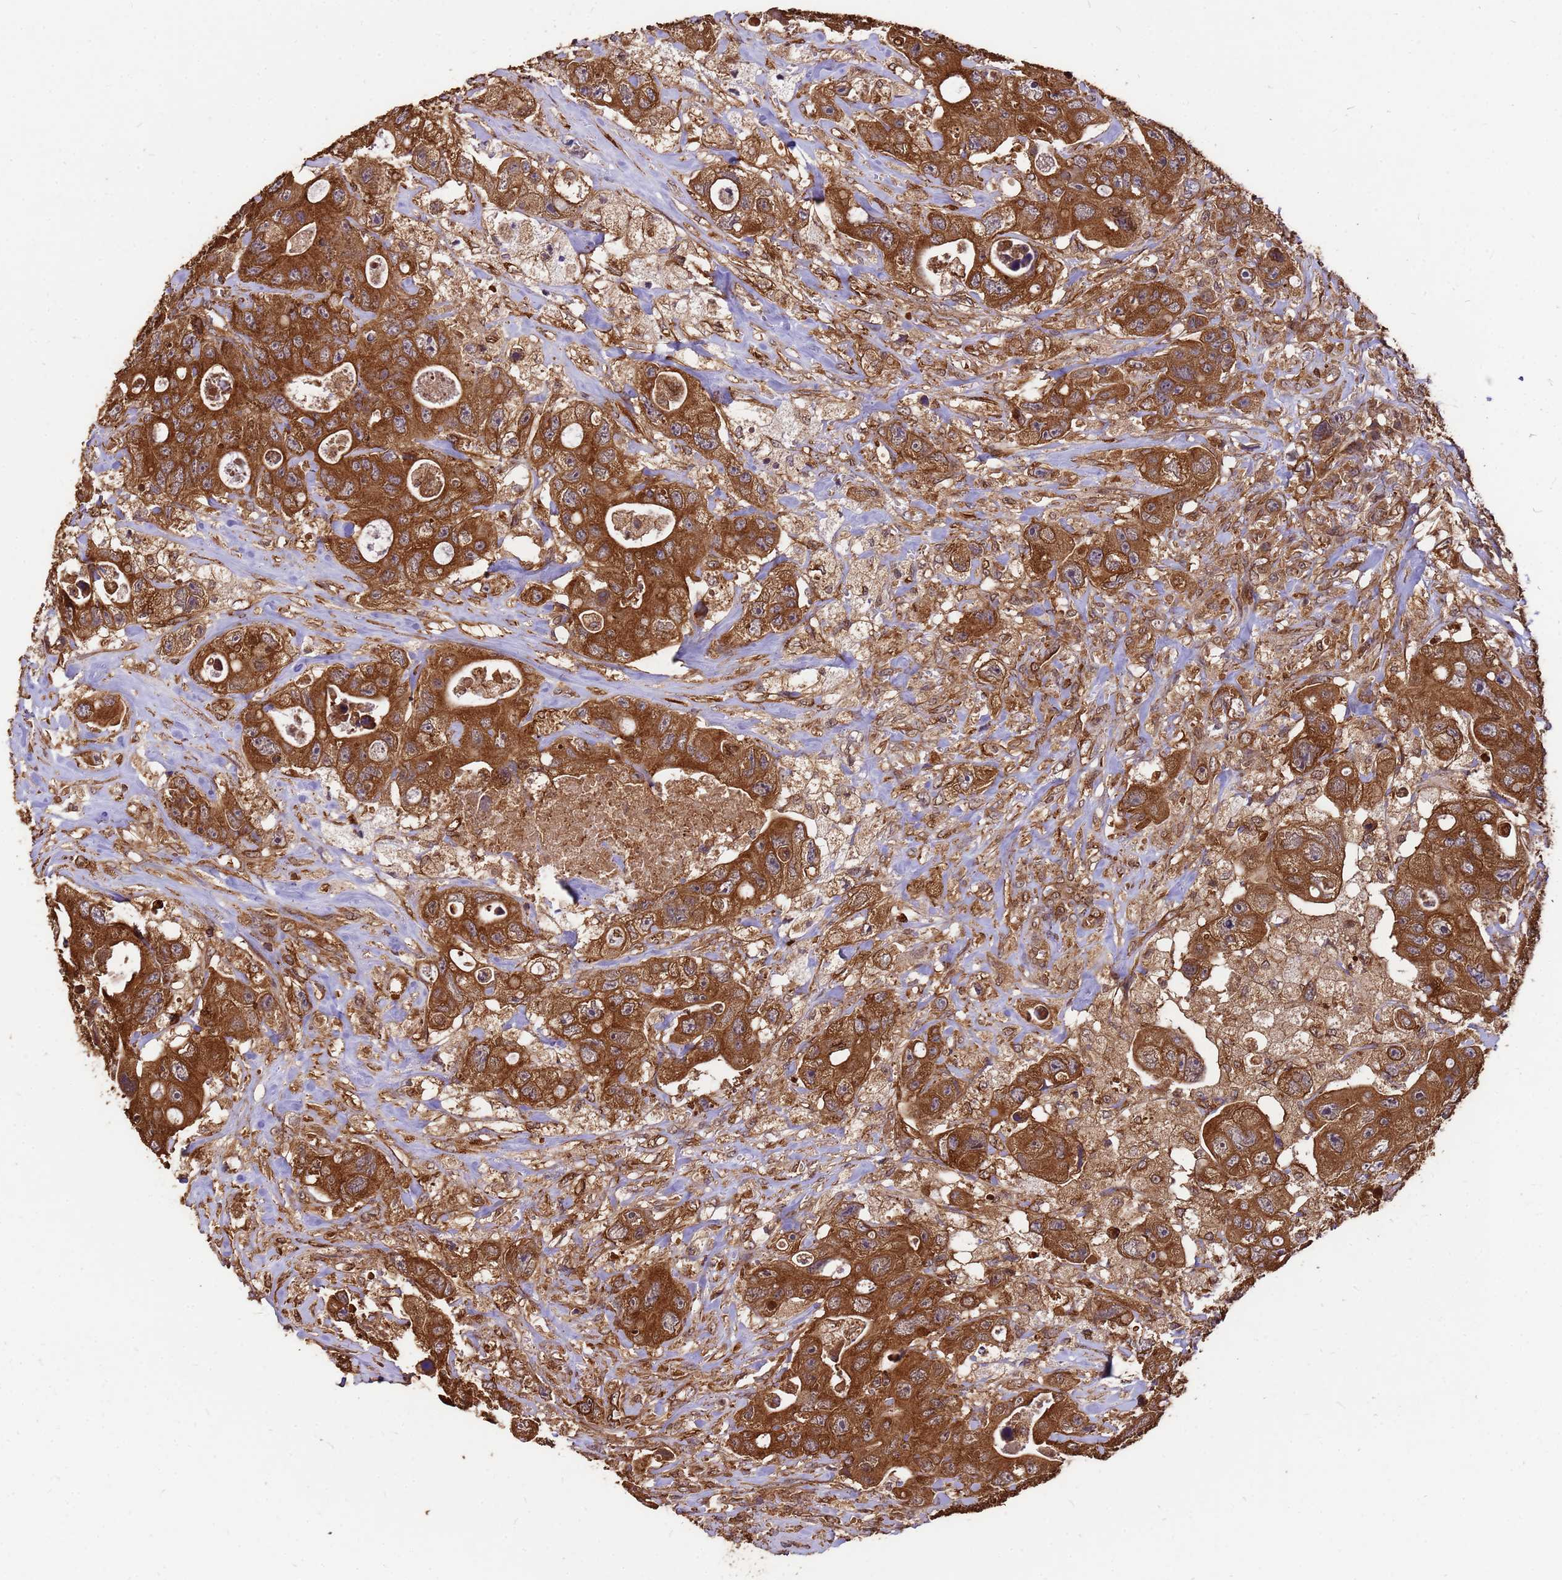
{"staining": {"intensity": "strong", "quantity": ">75%", "location": "cytoplasmic/membranous"}, "tissue": "colorectal cancer", "cell_type": "Tumor cells", "image_type": "cancer", "snomed": [{"axis": "morphology", "description": "Adenocarcinoma, NOS"}, {"axis": "topography", "description": "Colon"}], "caption": "Immunohistochemical staining of human adenocarcinoma (colorectal) reveals high levels of strong cytoplasmic/membranous staining in about >75% of tumor cells.", "gene": "ZNF618", "patient": {"sex": "female", "age": 46}}